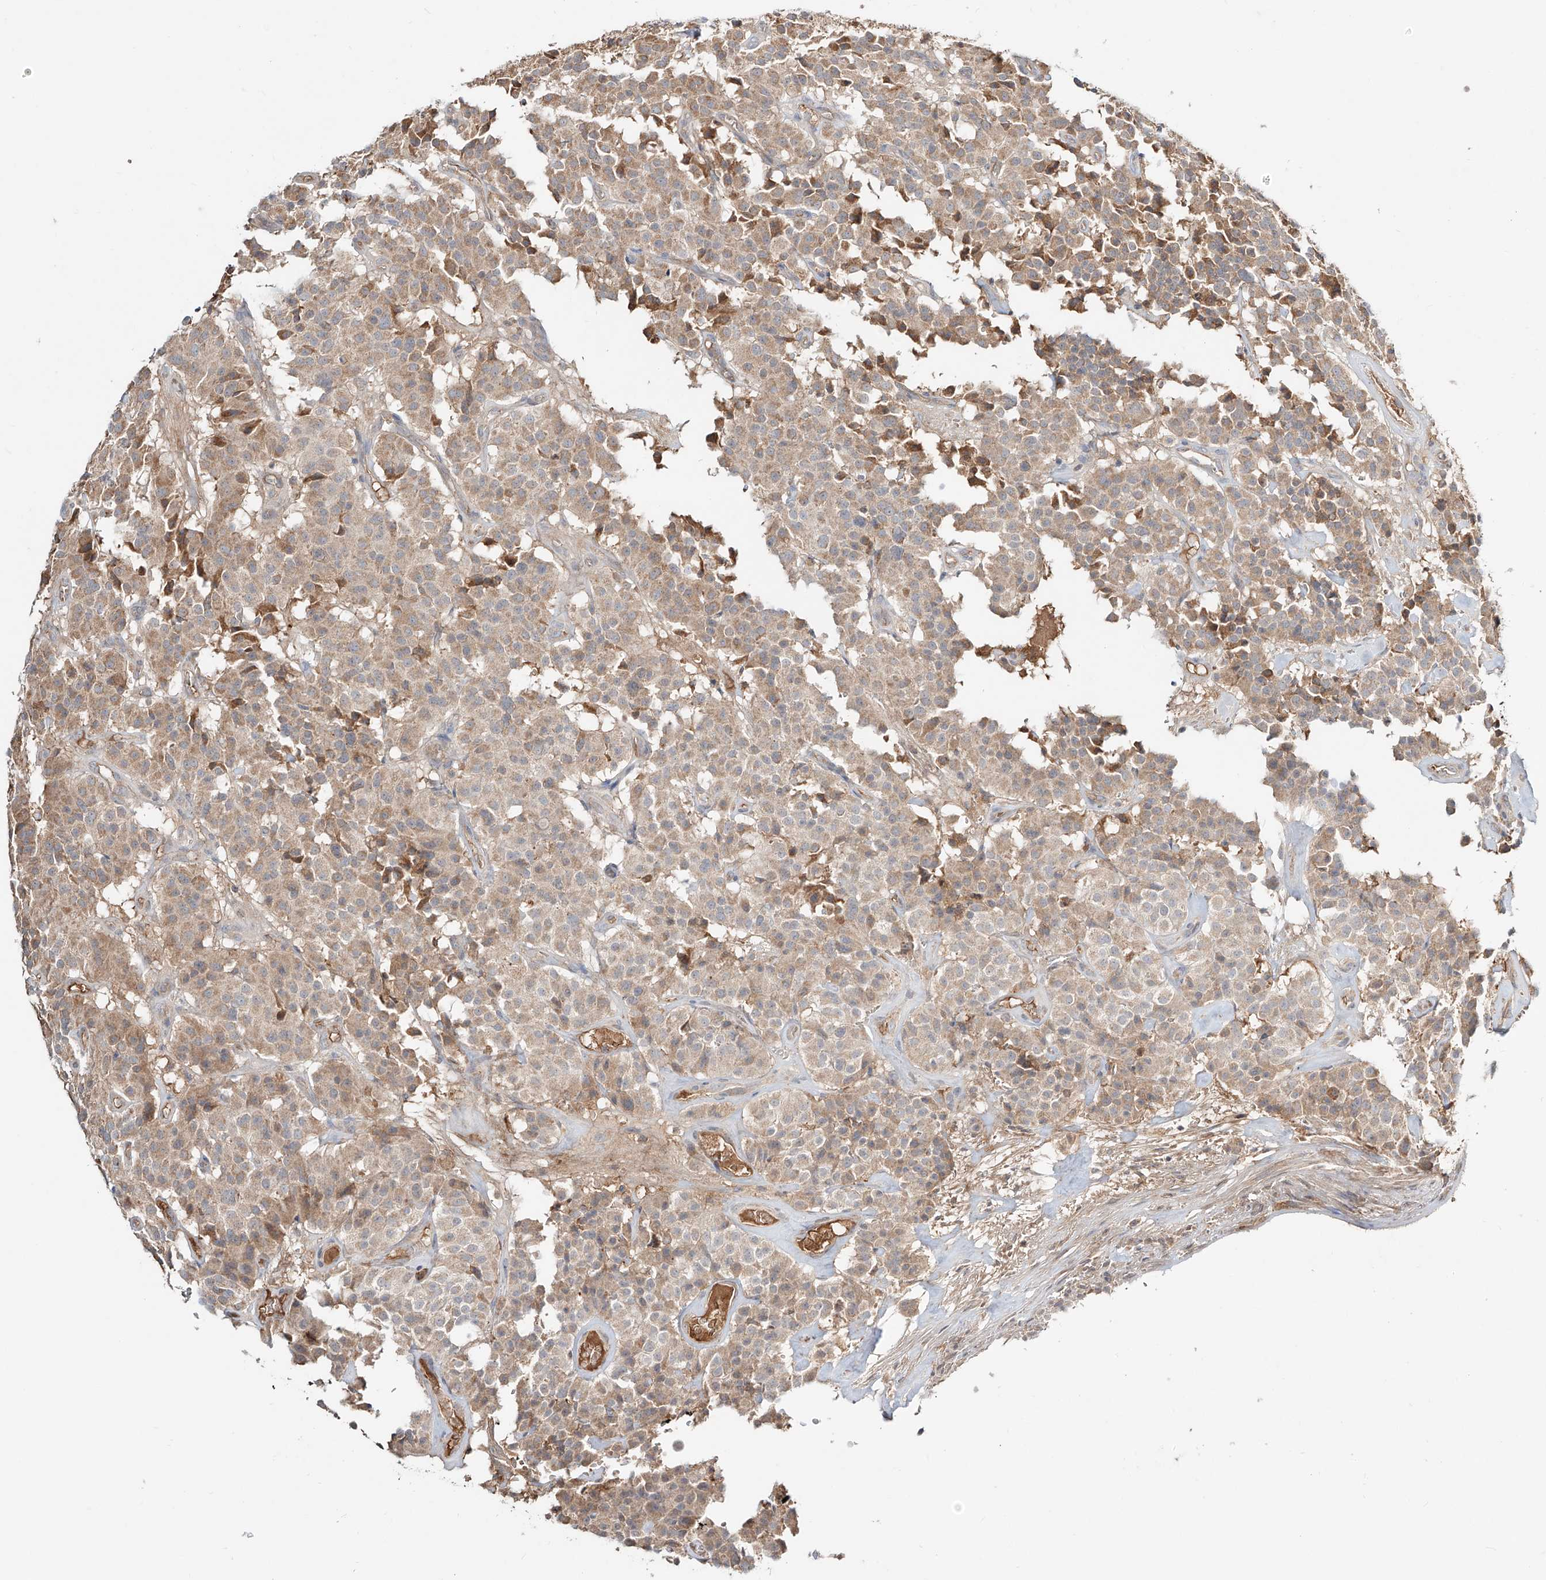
{"staining": {"intensity": "moderate", "quantity": ">75%", "location": "cytoplasmic/membranous"}, "tissue": "carcinoid", "cell_type": "Tumor cells", "image_type": "cancer", "snomed": [{"axis": "morphology", "description": "Carcinoid, malignant, NOS"}, {"axis": "topography", "description": "Lung"}], "caption": "Immunohistochemistry (IHC) micrograph of neoplastic tissue: human carcinoid (malignant) stained using immunohistochemistry (IHC) demonstrates medium levels of moderate protein expression localized specifically in the cytoplasmic/membranous of tumor cells, appearing as a cytoplasmic/membranous brown color.", "gene": "ERO1A", "patient": {"sex": "male", "age": 30}}